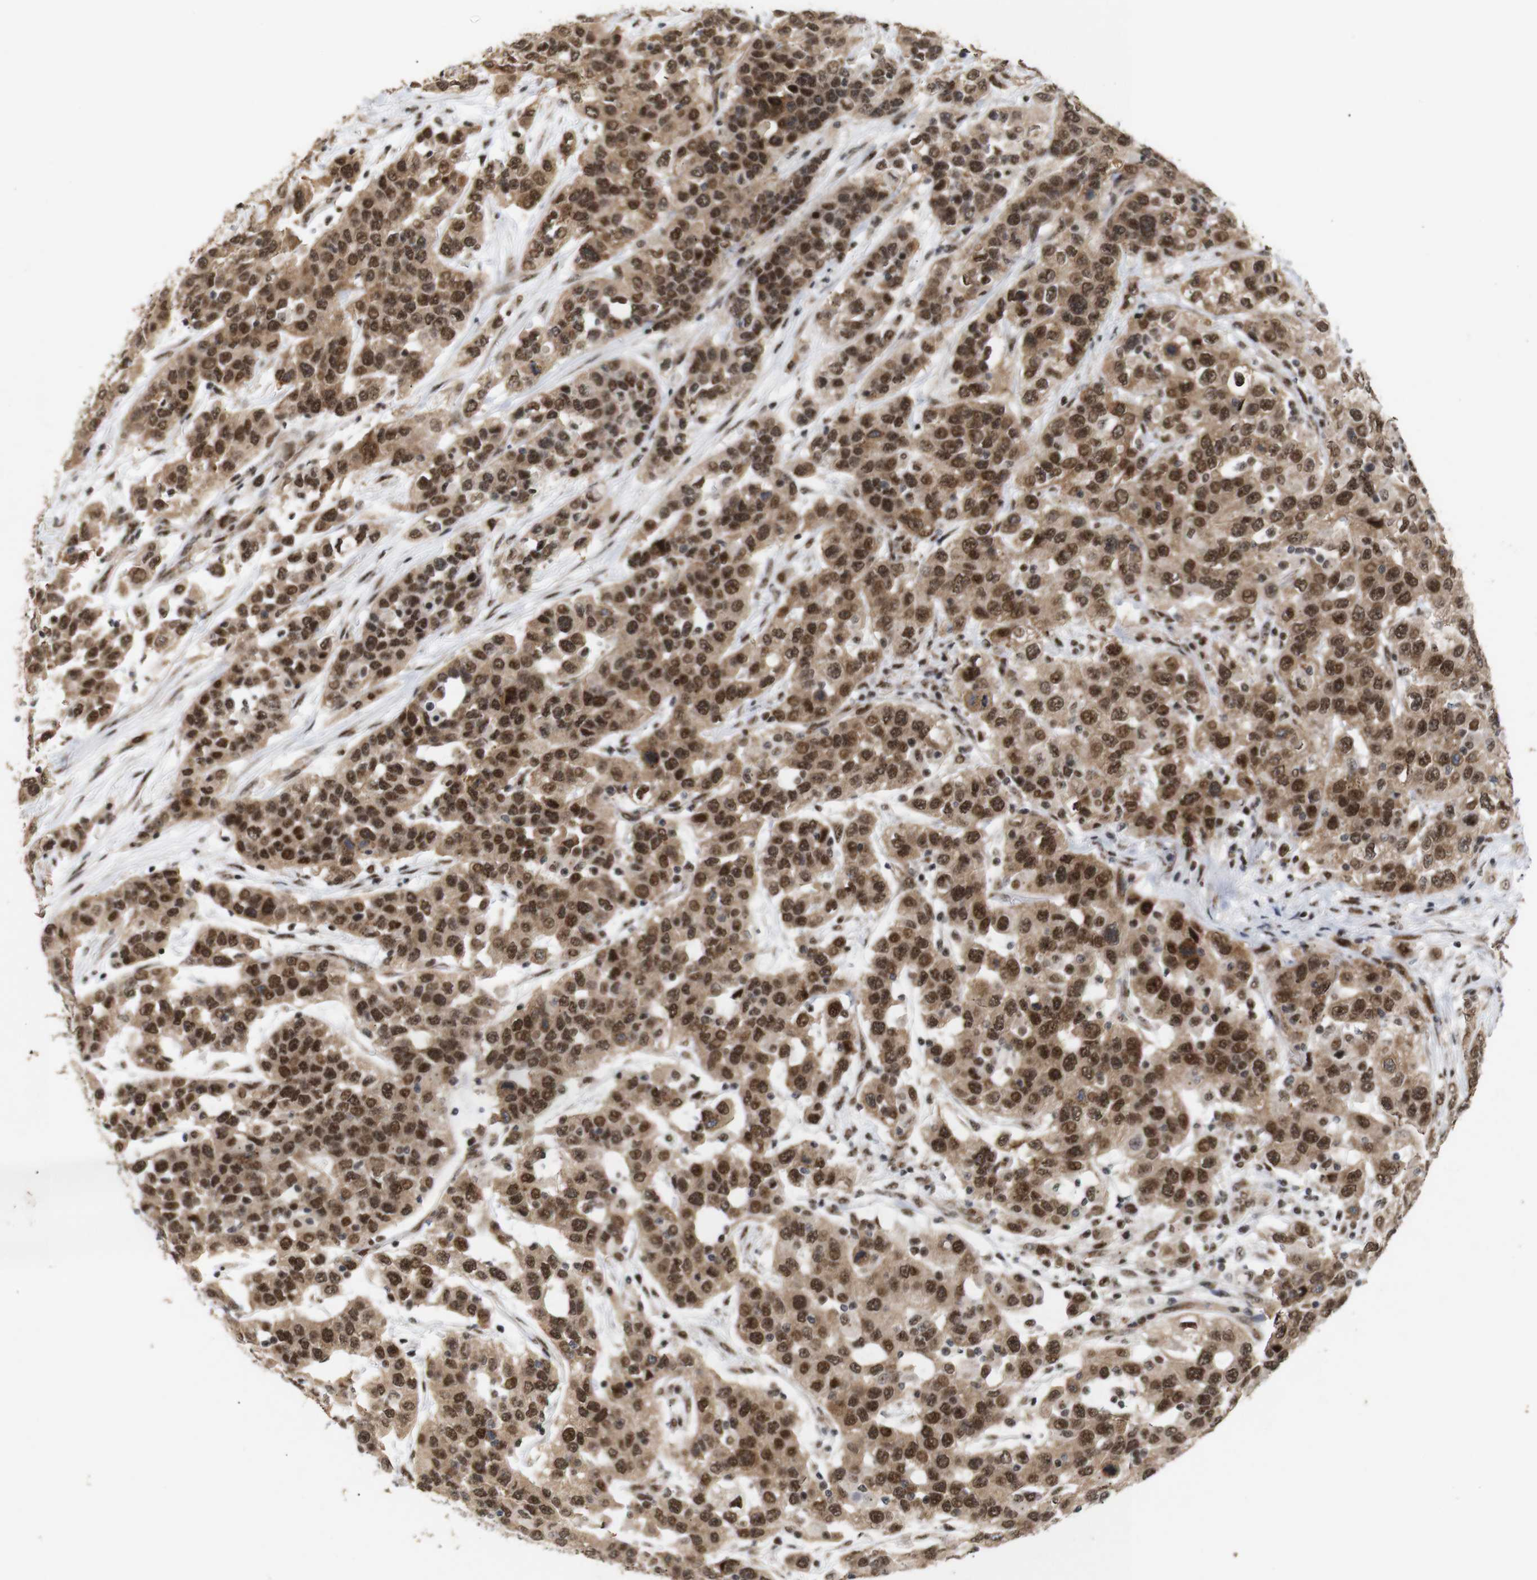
{"staining": {"intensity": "moderate", "quantity": ">75%", "location": "cytoplasmic/membranous,nuclear"}, "tissue": "urothelial cancer", "cell_type": "Tumor cells", "image_type": "cancer", "snomed": [{"axis": "morphology", "description": "Urothelial carcinoma, High grade"}, {"axis": "topography", "description": "Urinary bladder"}], "caption": "Urothelial cancer stained with a brown dye shows moderate cytoplasmic/membranous and nuclear positive expression in about >75% of tumor cells.", "gene": "PYM1", "patient": {"sex": "female", "age": 80}}